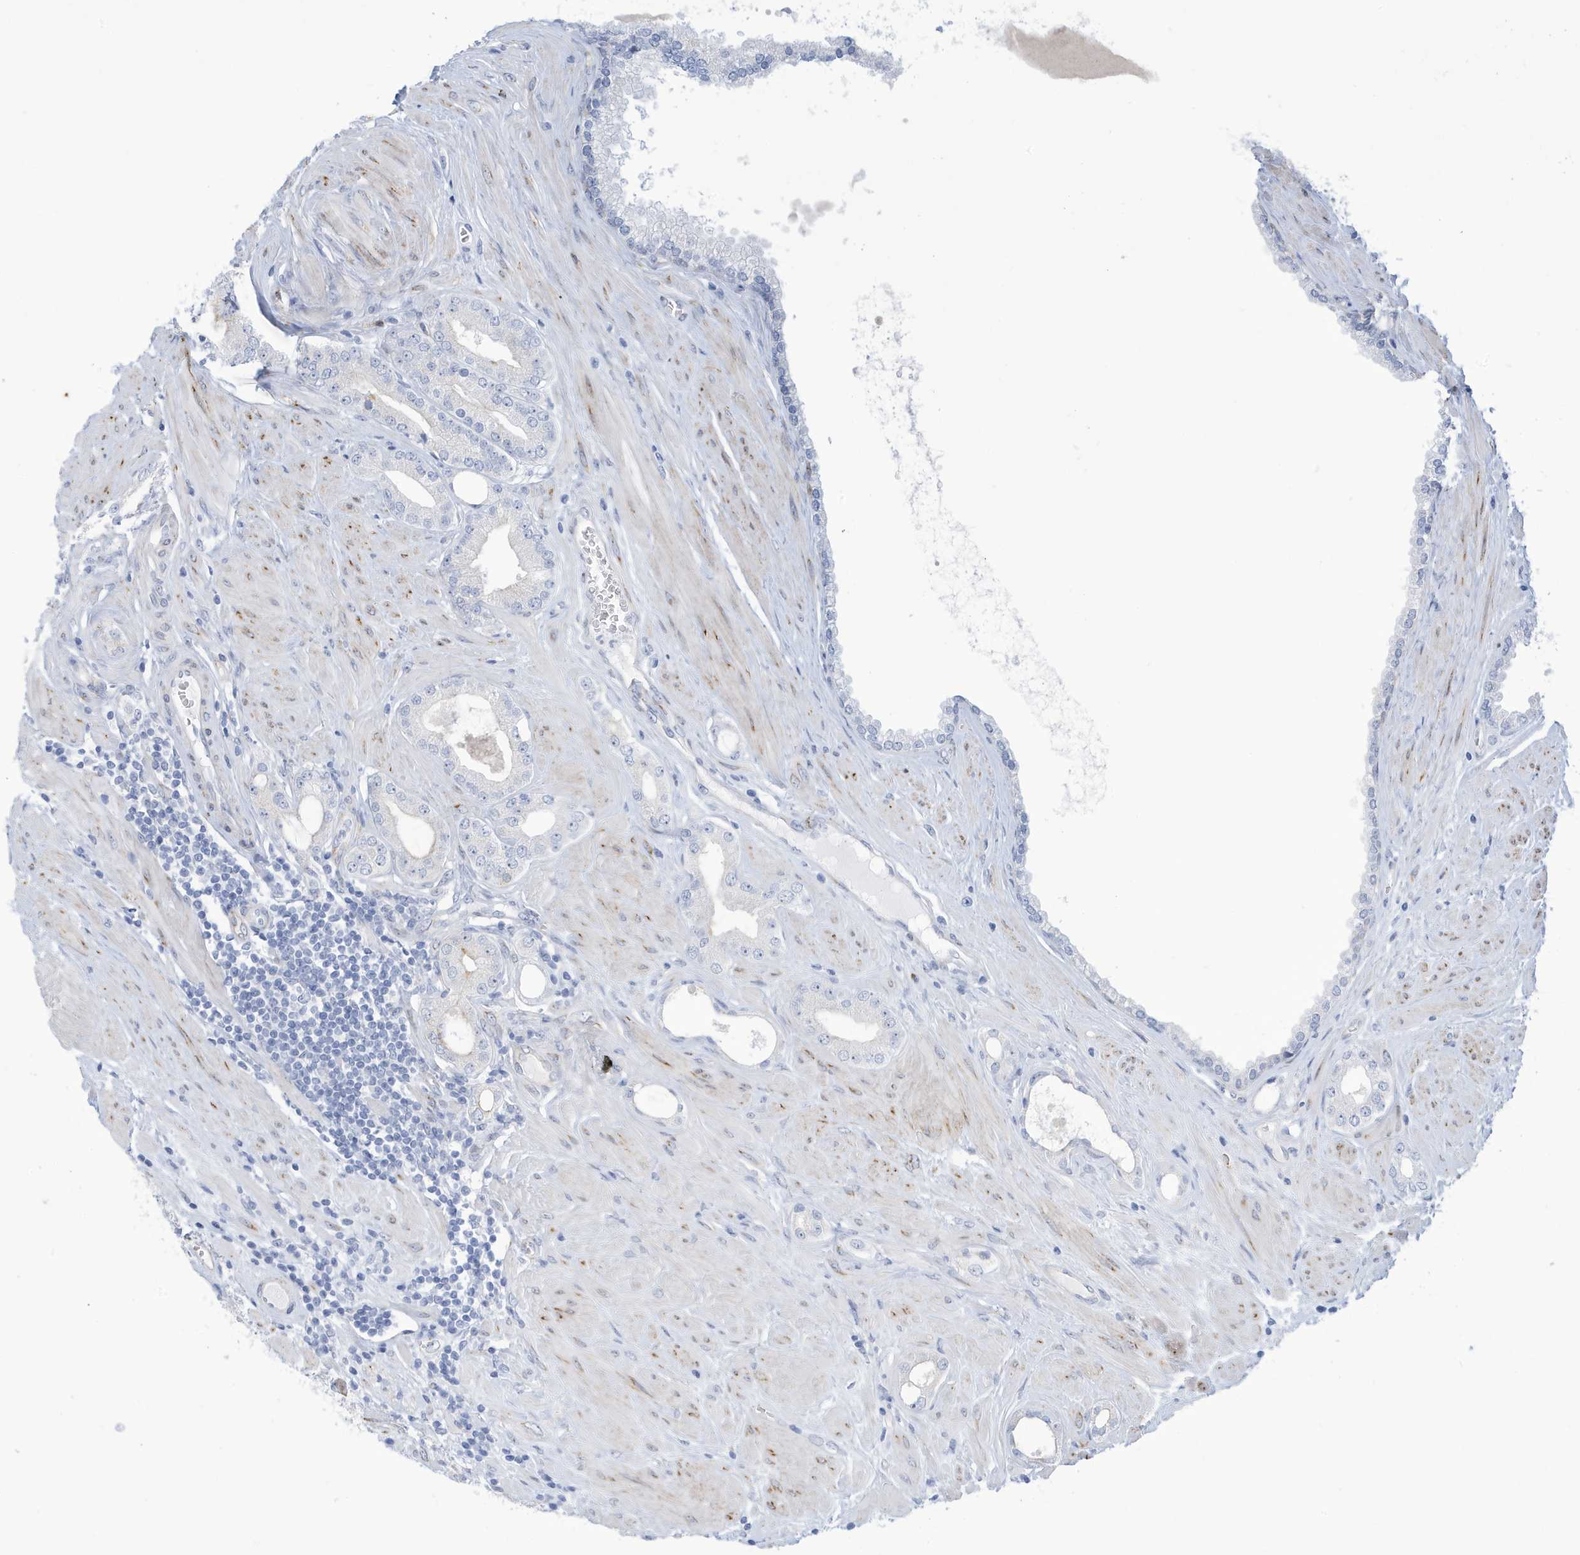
{"staining": {"intensity": "negative", "quantity": "none", "location": "none"}, "tissue": "prostate cancer", "cell_type": "Tumor cells", "image_type": "cancer", "snomed": [{"axis": "morphology", "description": "Adenocarcinoma, Low grade"}, {"axis": "topography", "description": "Prostate"}], "caption": "Tumor cells are negative for protein expression in human prostate low-grade adenocarcinoma.", "gene": "SEMA3F", "patient": {"sex": "male", "age": 62}}